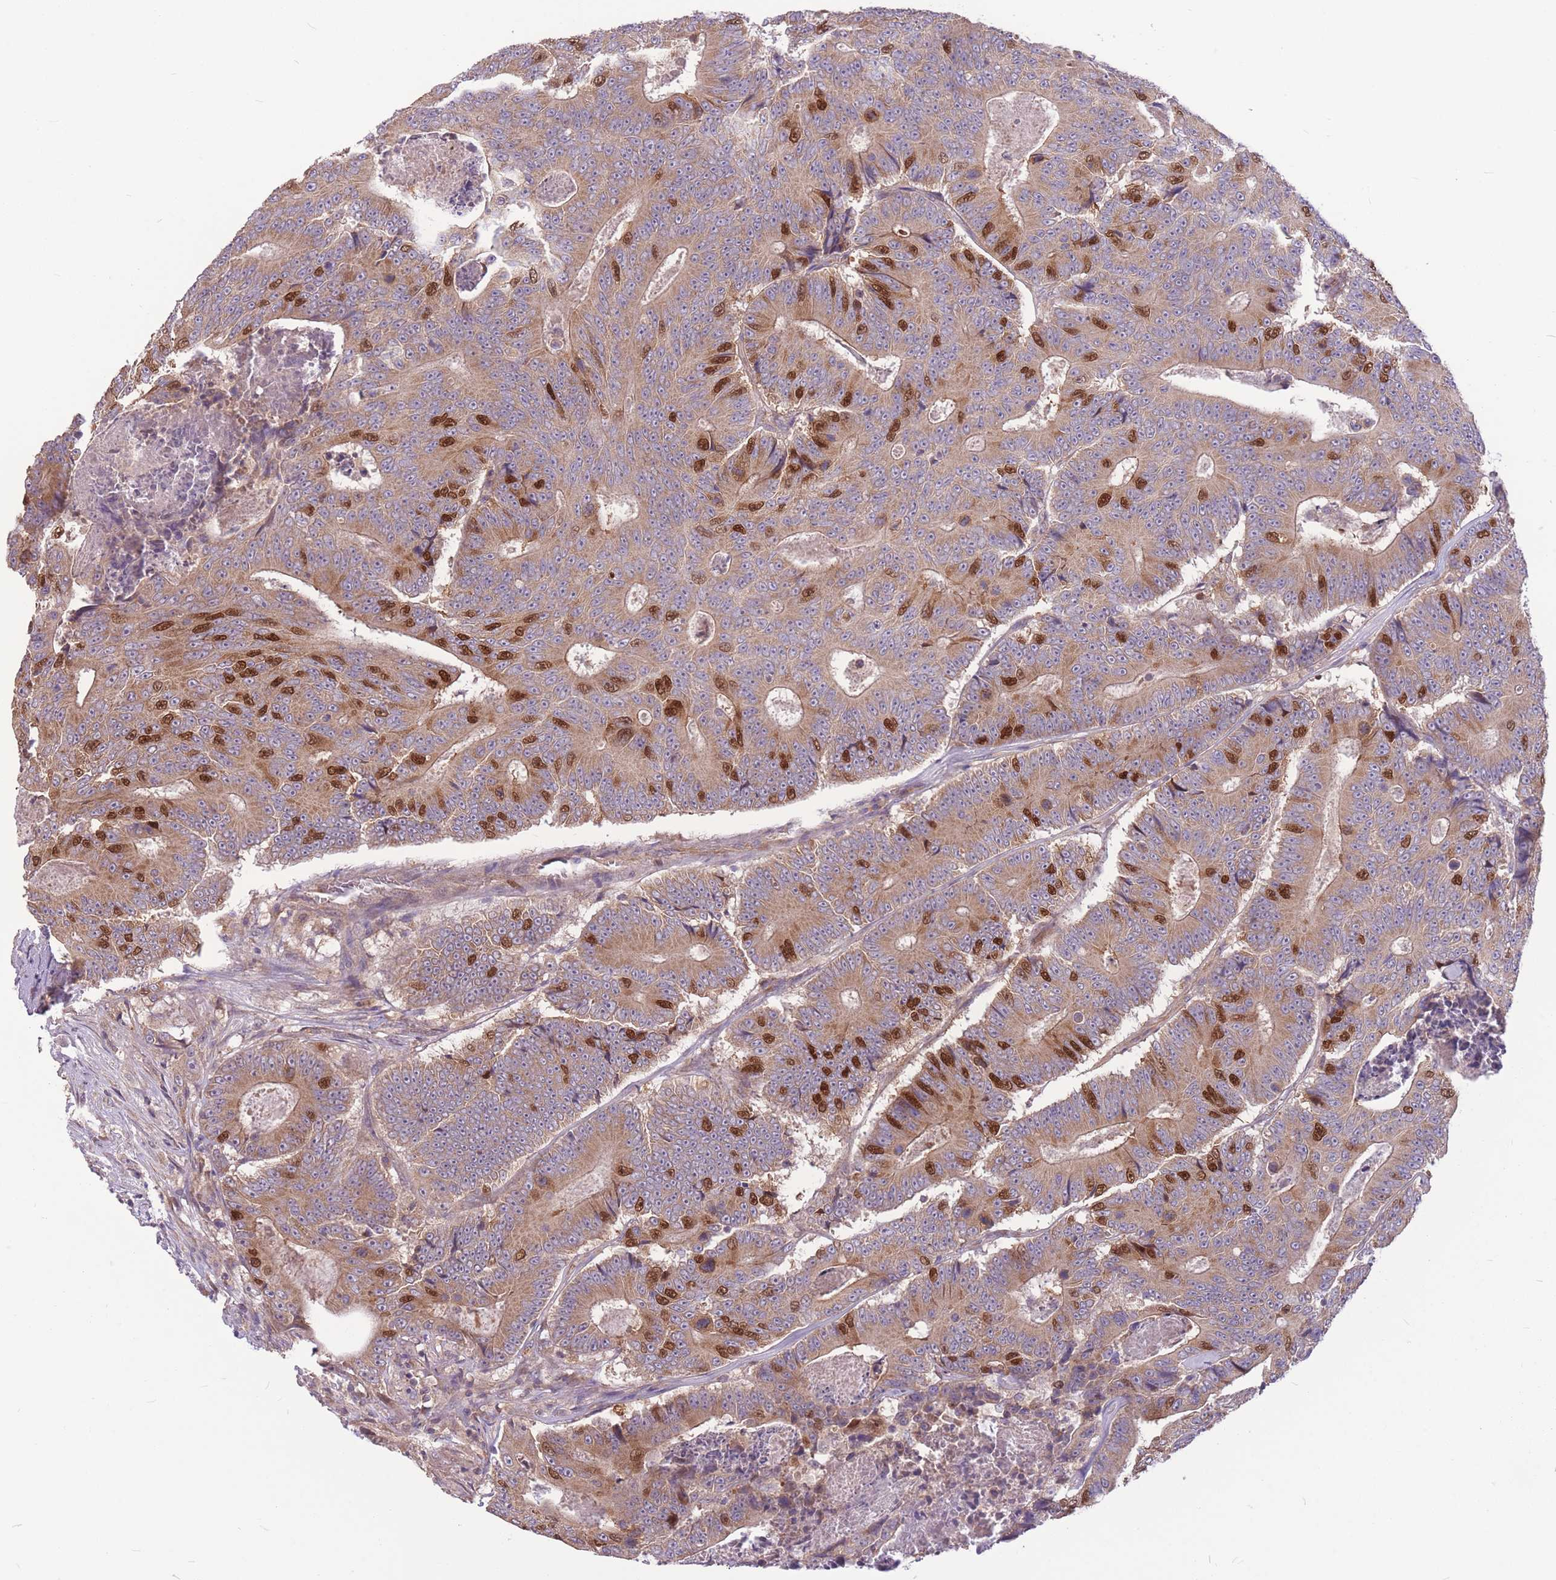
{"staining": {"intensity": "strong", "quantity": "25%-75%", "location": "cytoplasmic/membranous,nuclear"}, "tissue": "colorectal cancer", "cell_type": "Tumor cells", "image_type": "cancer", "snomed": [{"axis": "morphology", "description": "Adenocarcinoma, NOS"}, {"axis": "topography", "description": "Colon"}], "caption": "Colorectal cancer stained for a protein reveals strong cytoplasmic/membranous and nuclear positivity in tumor cells.", "gene": "GMNN", "patient": {"sex": "male", "age": 83}}